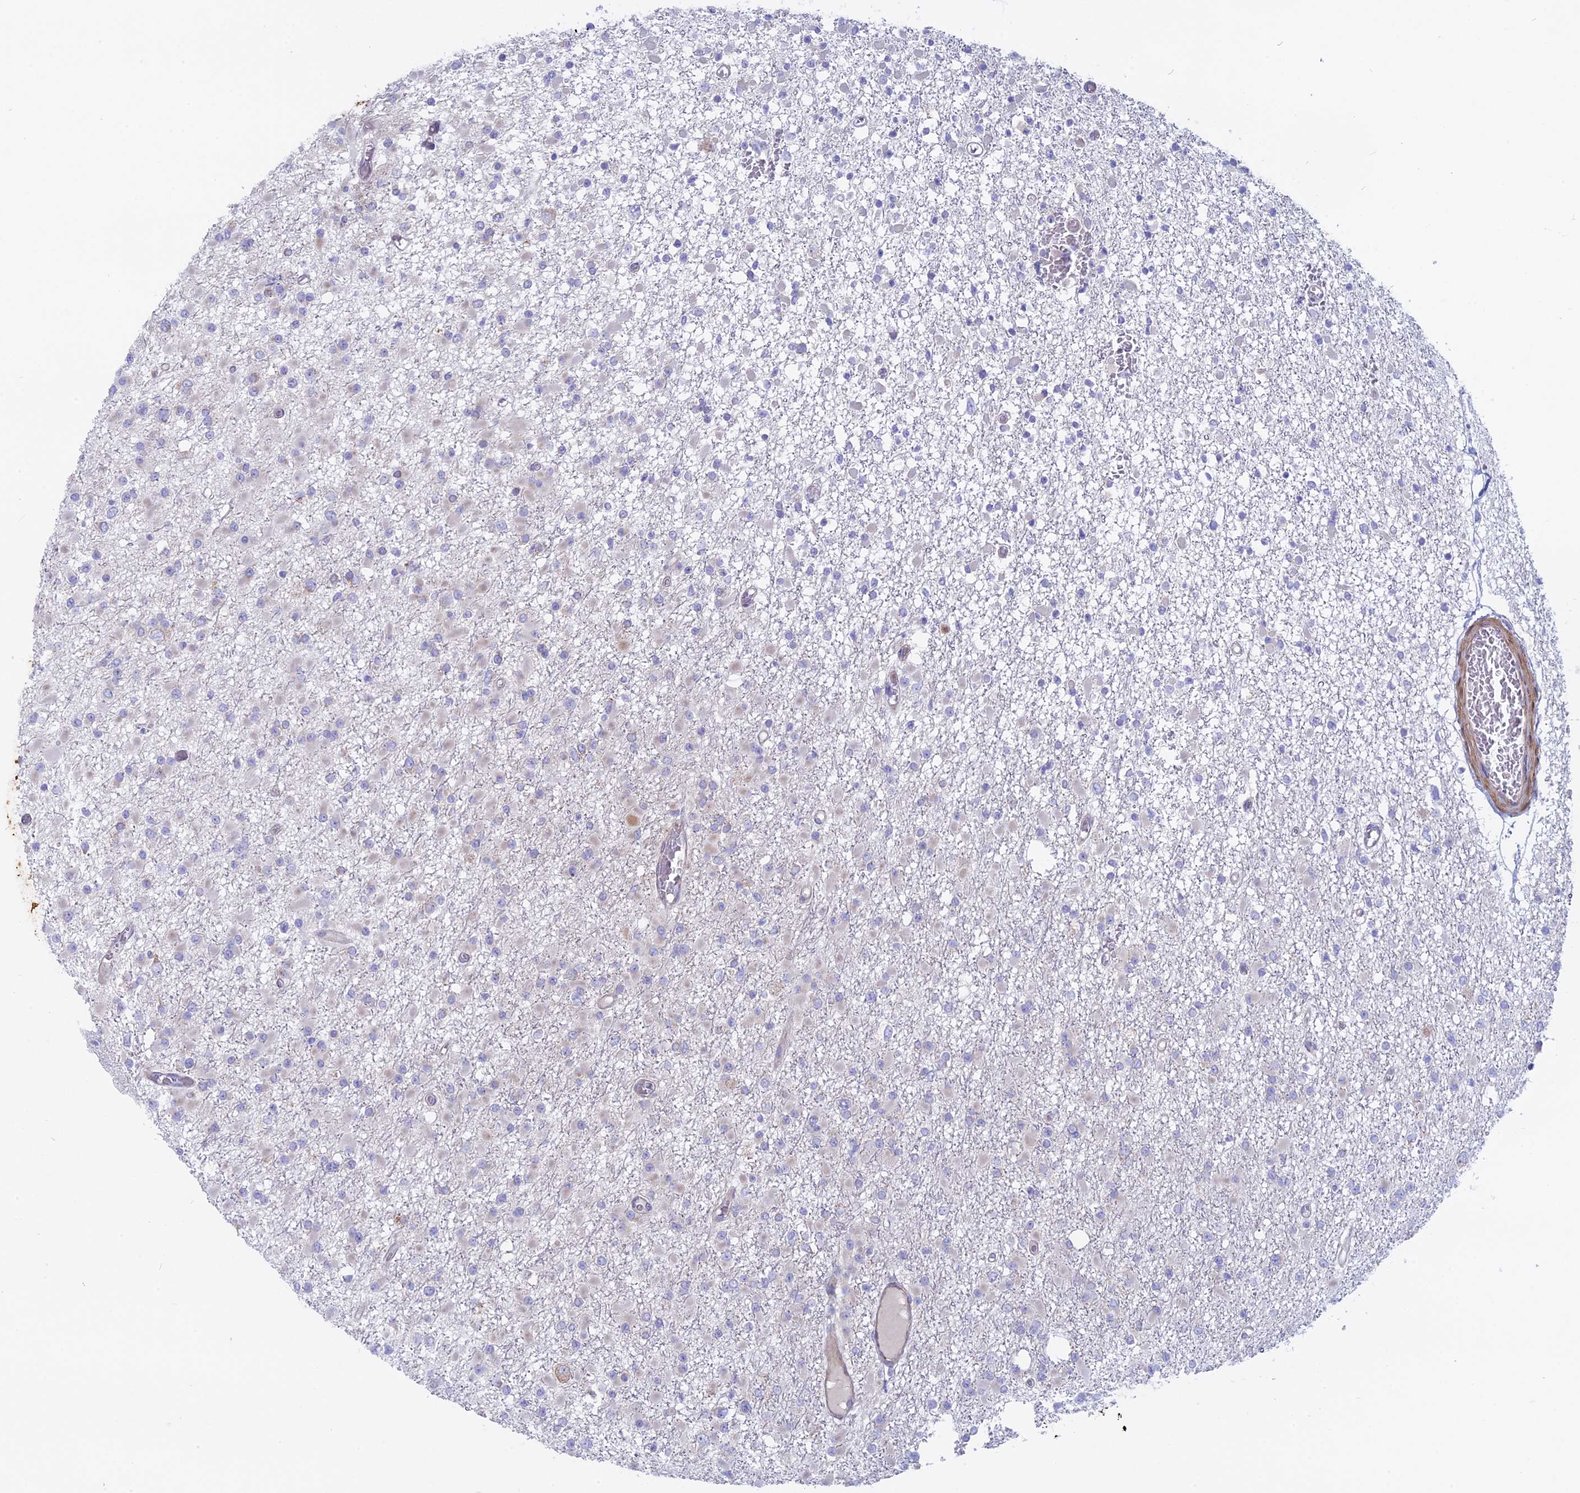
{"staining": {"intensity": "negative", "quantity": "none", "location": "none"}, "tissue": "glioma", "cell_type": "Tumor cells", "image_type": "cancer", "snomed": [{"axis": "morphology", "description": "Glioma, malignant, Low grade"}, {"axis": "topography", "description": "Brain"}], "caption": "IHC micrograph of neoplastic tissue: glioma stained with DAB (3,3'-diaminobenzidine) demonstrates no significant protein positivity in tumor cells.", "gene": "MYO5B", "patient": {"sex": "female", "age": 22}}